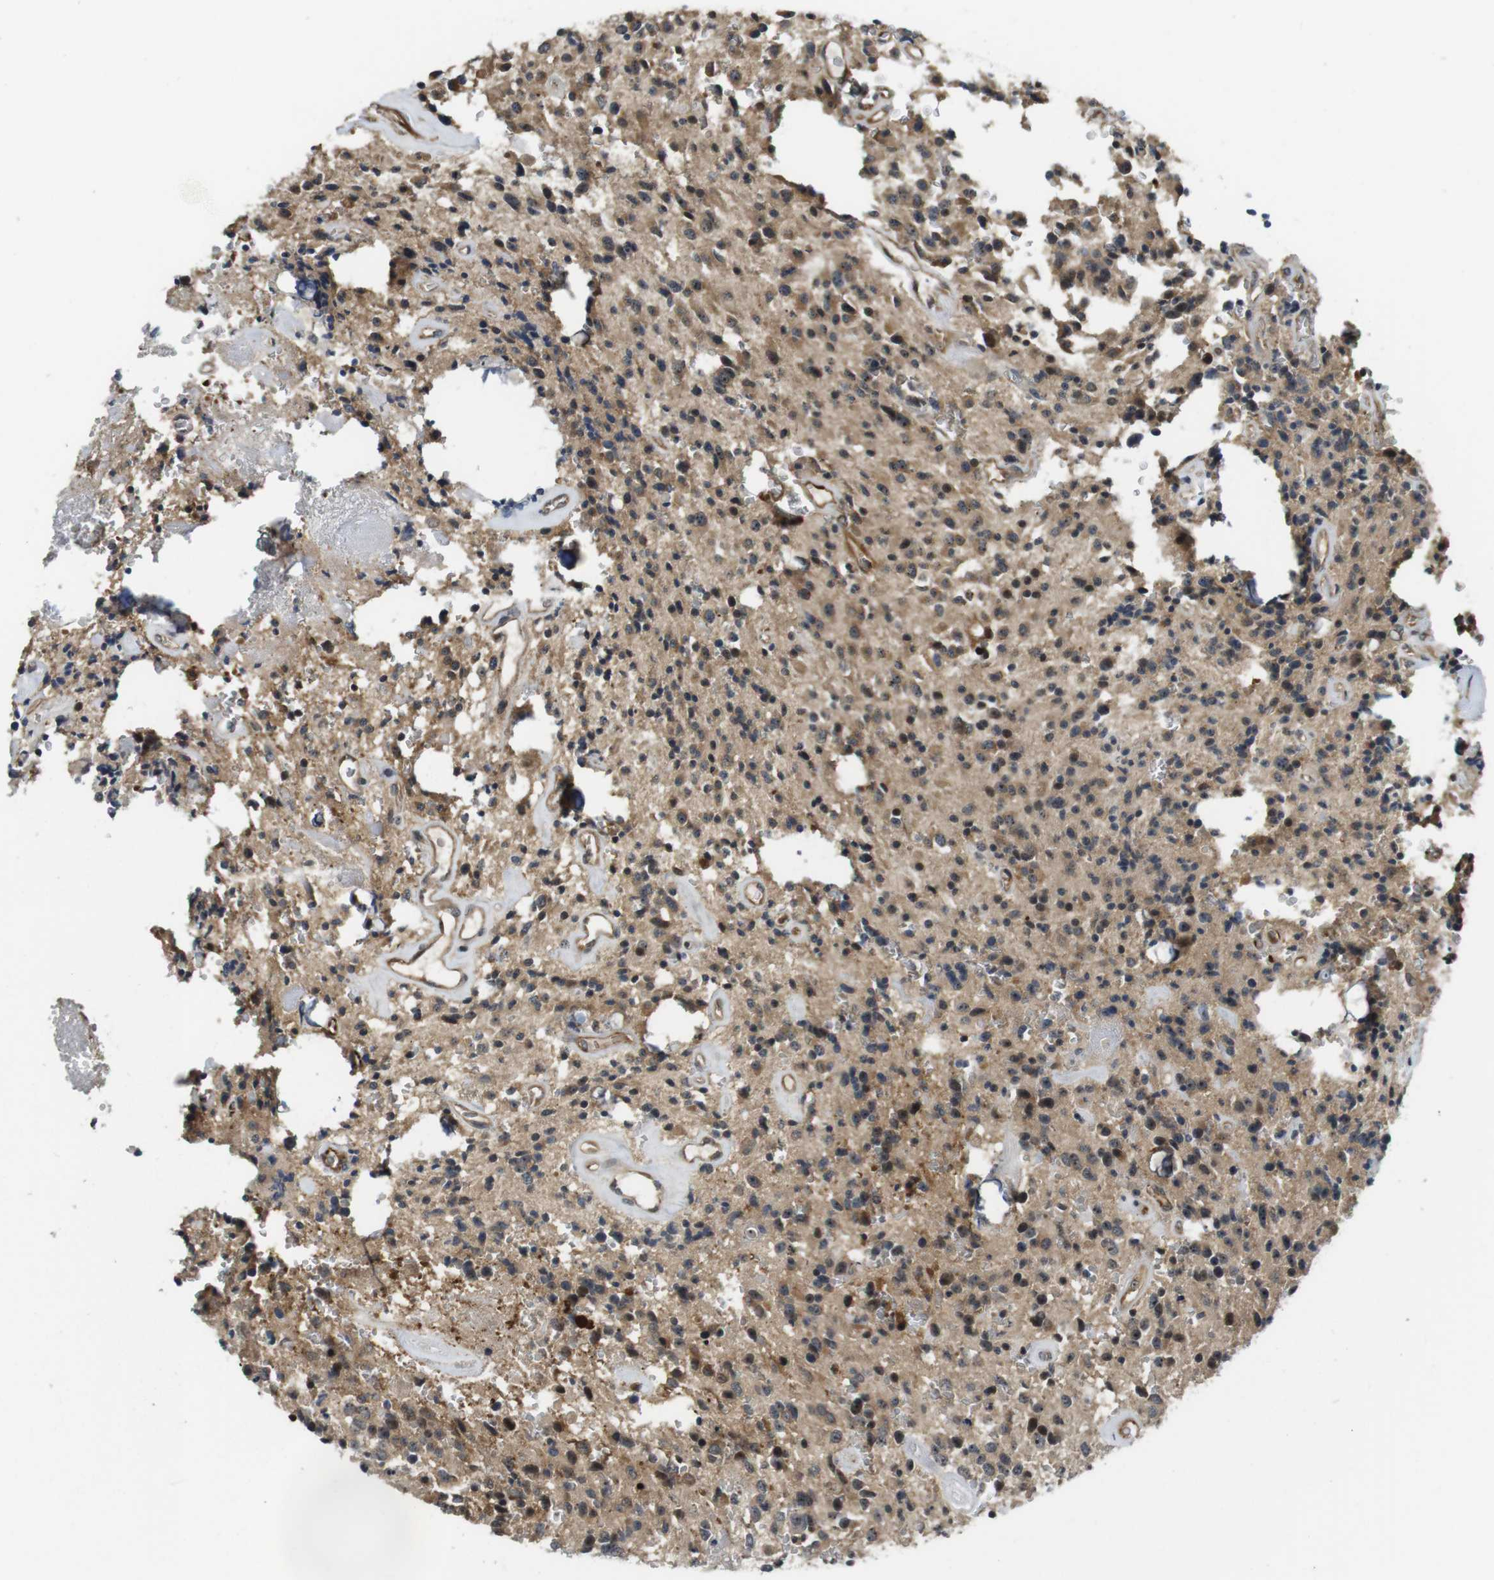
{"staining": {"intensity": "moderate", "quantity": ">75%", "location": "cytoplasmic/membranous,nuclear"}, "tissue": "glioma", "cell_type": "Tumor cells", "image_type": "cancer", "snomed": [{"axis": "morphology", "description": "Glioma, malignant, Low grade"}, {"axis": "topography", "description": "Brain"}], "caption": "Protein expression analysis of glioma demonstrates moderate cytoplasmic/membranous and nuclear staining in about >75% of tumor cells.", "gene": "CC2D1A", "patient": {"sex": "male", "age": 58}}